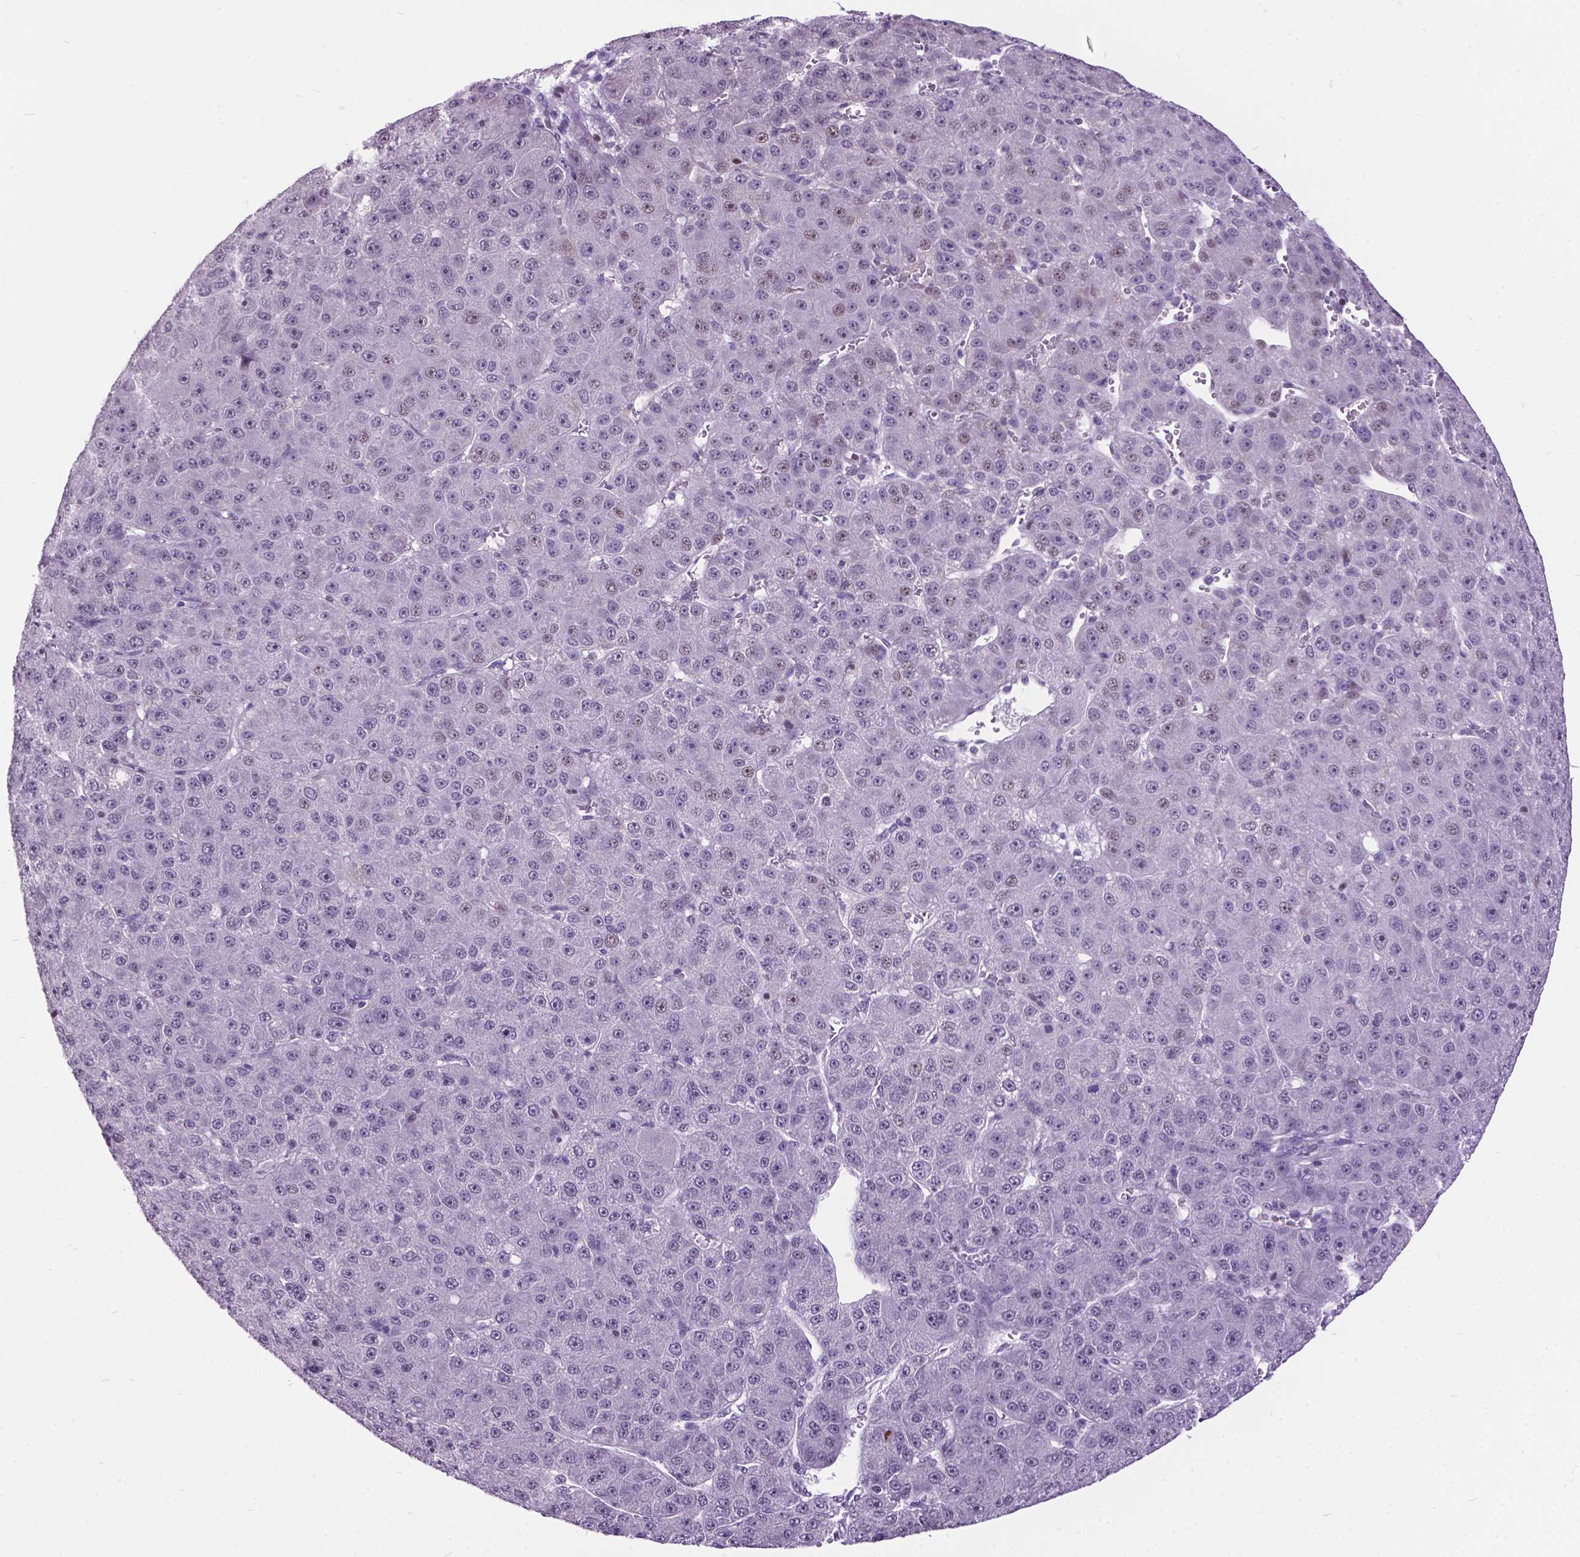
{"staining": {"intensity": "negative", "quantity": "none", "location": "none"}, "tissue": "liver cancer", "cell_type": "Tumor cells", "image_type": "cancer", "snomed": [{"axis": "morphology", "description": "Carcinoma, Hepatocellular, NOS"}, {"axis": "topography", "description": "Liver"}], "caption": "A high-resolution histopathology image shows immunohistochemistry (IHC) staining of hepatocellular carcinoma (liver), which shows no significant staining in tumor cells.", "gene": "DPF3", "patient": {"sex": "male", "age": 67}}